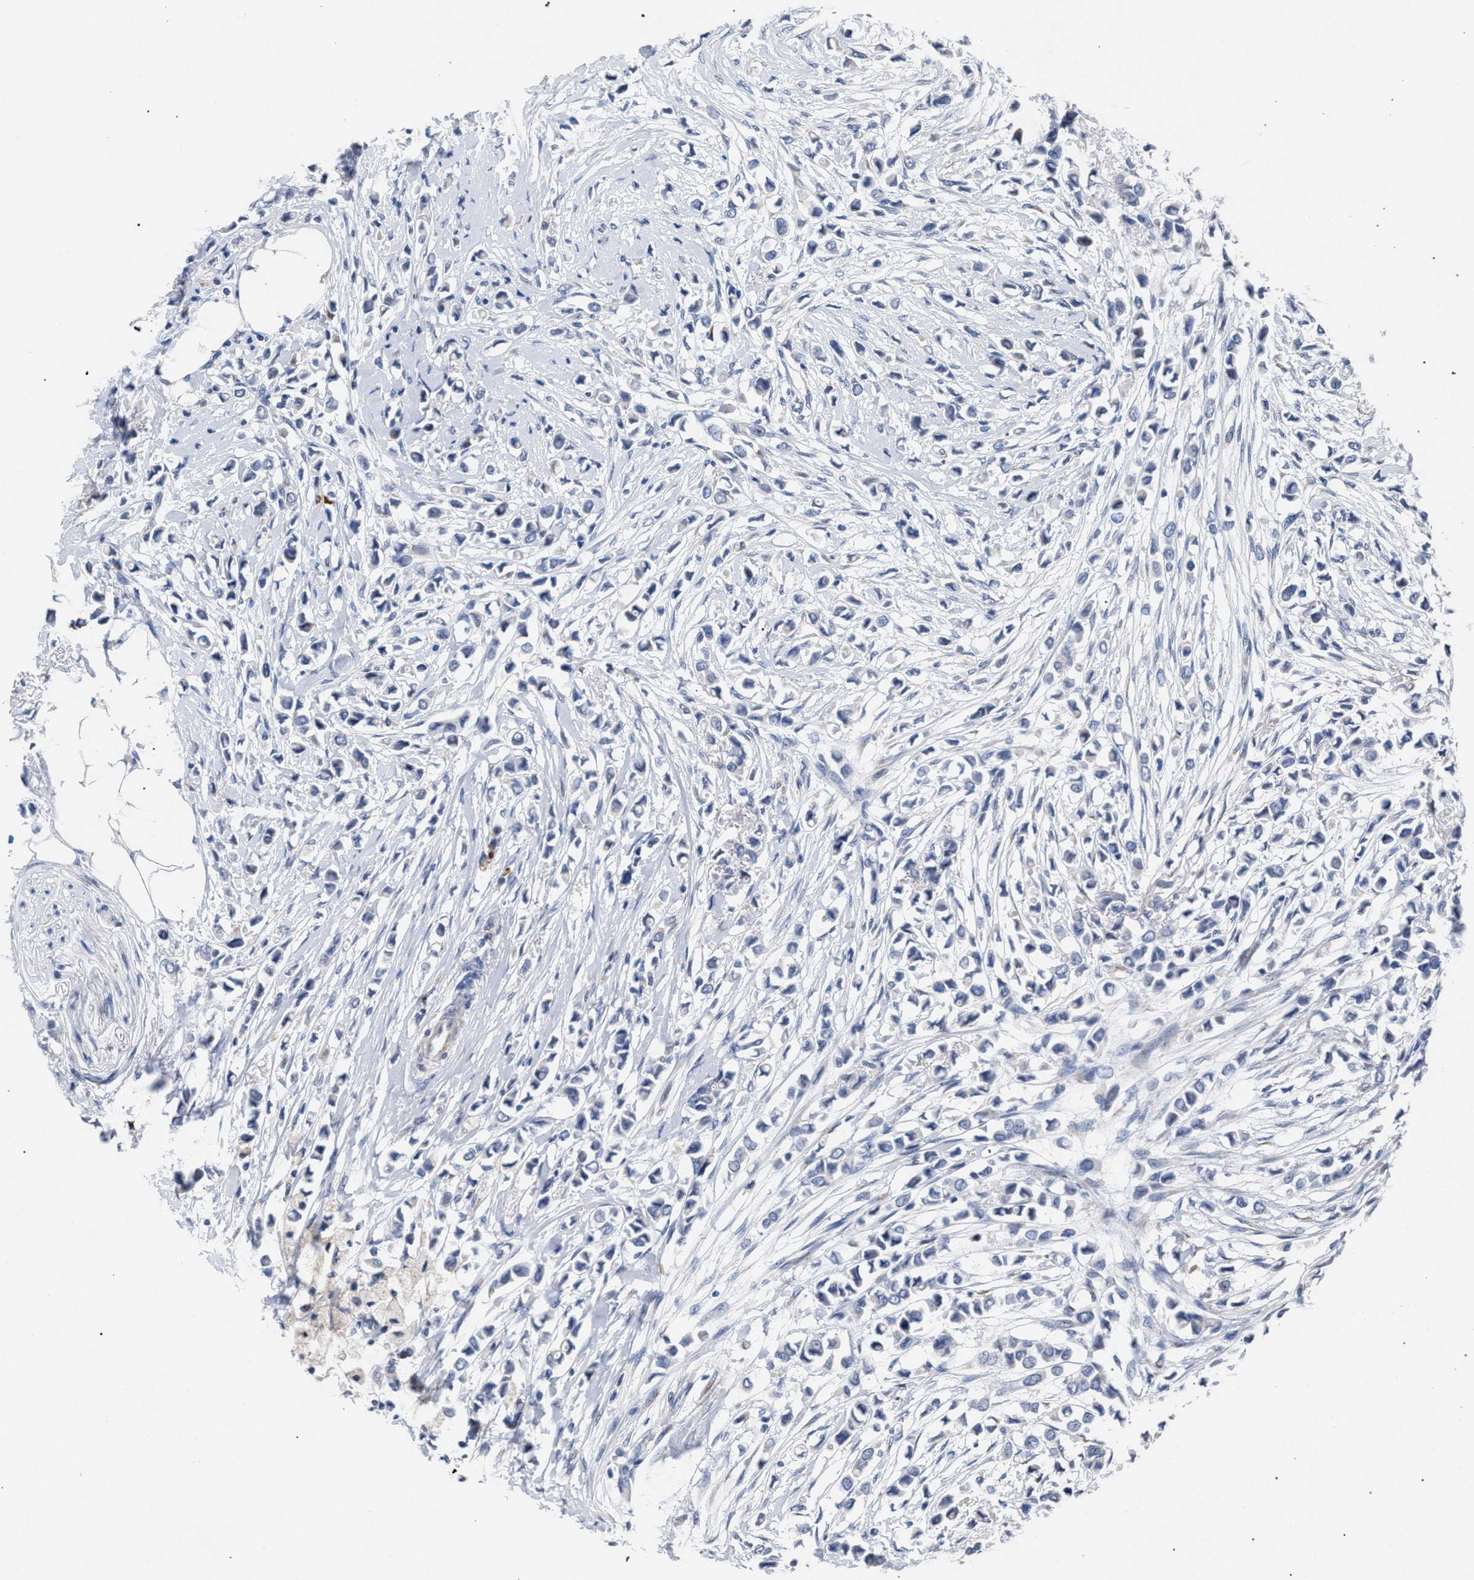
{"staining": {"intensity": "negative", "quantity": "none", "location": "none"}, "tissue": "breast cancer", "cell_type": "Tumor cells", "image_type": "cancer", "snomed": [{"axis": "morphology", "description": "Lobular carcinoma"}, {"axis": "topography", "description": "Breast"}], "caption": "IHC histopathology image of neoplastic tissue: human breast lobular carcinoma stained with DAB (3,3'-diaminobenzidine) exhibits no significant protein positivity in tumor cells. (DAB (3,3'-diaminobenzidine) immunohistochemistry, high magnification).", "gene": "RNF135", "patient": {"sex": "female", "age": 51}}